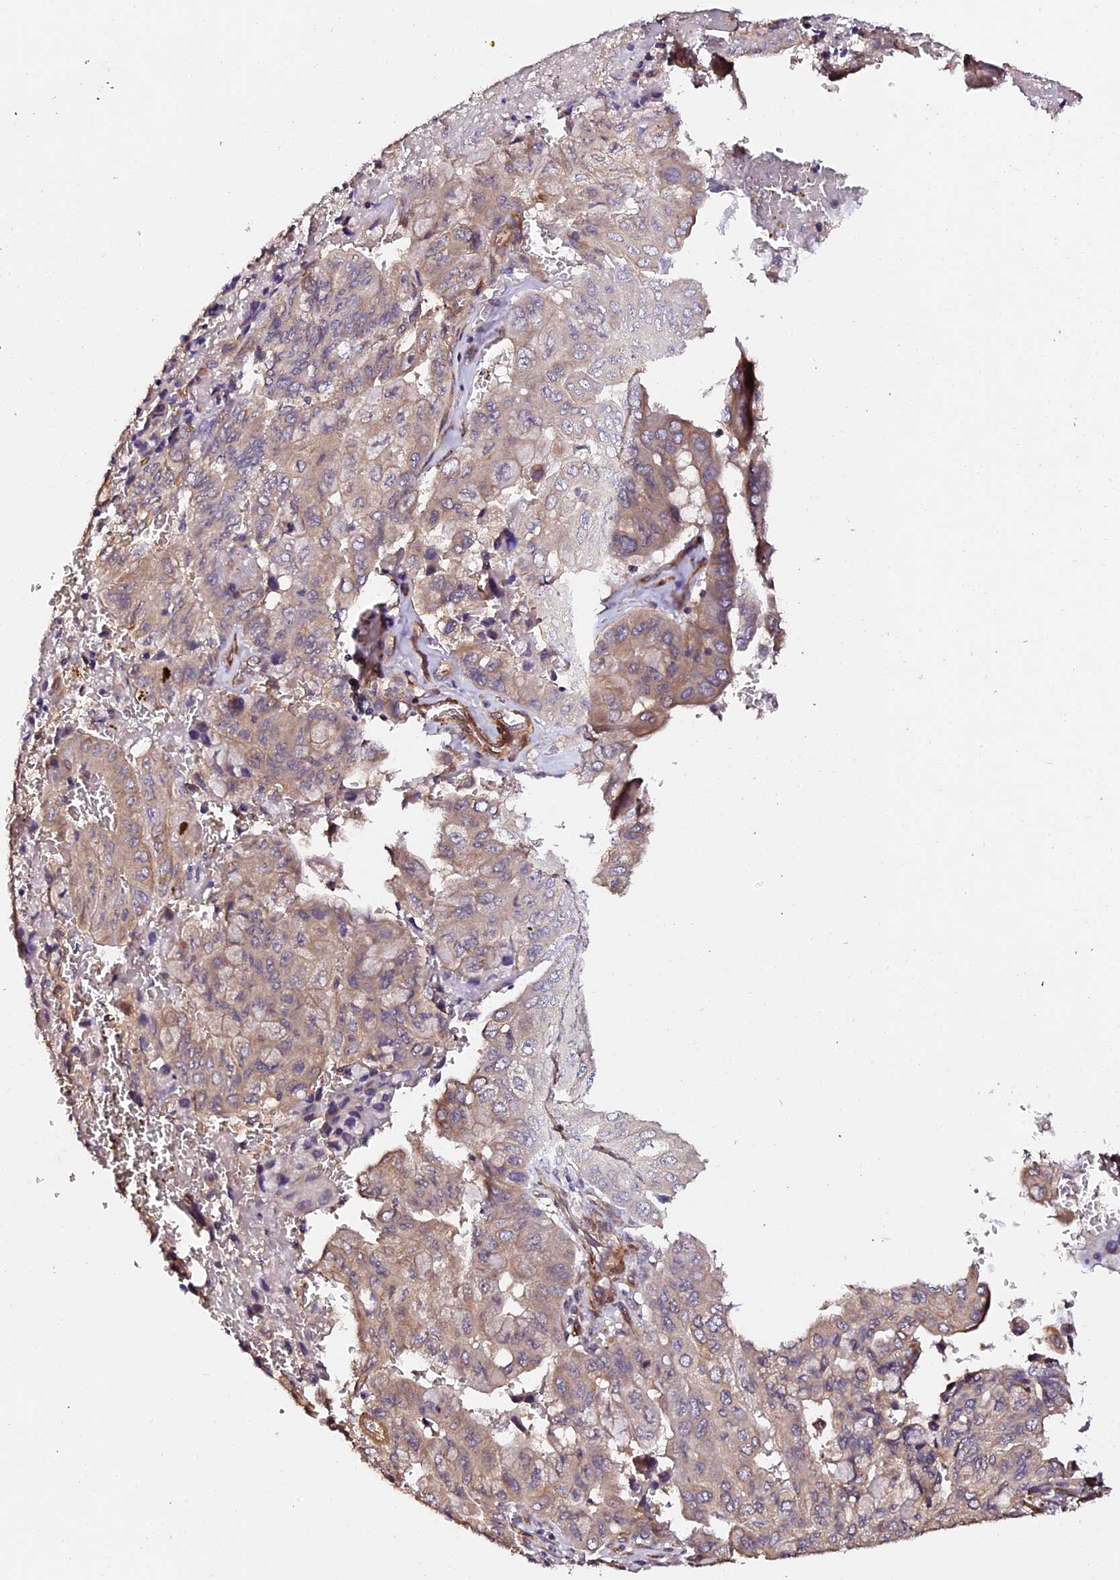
{"staining": {"intensity": "weak", "quantity": ">75%", "location": "cytoplasmic/membranous"}, "tissue": "pancreatic cancer", "cell_type": "Tumor cells", "image_type": "cancer", "snomed": [{"axis": "morphology", "description": "Adenocarcinoma, NOS"}, {"axis": "topography", "description": "Pancreas"}], "caption": "Human pancreatic cancer stained with a protein marker reveals weak staining in tumor cells.", "gene": "TDO2", "patient": {"sex": "male", "age": 51}}